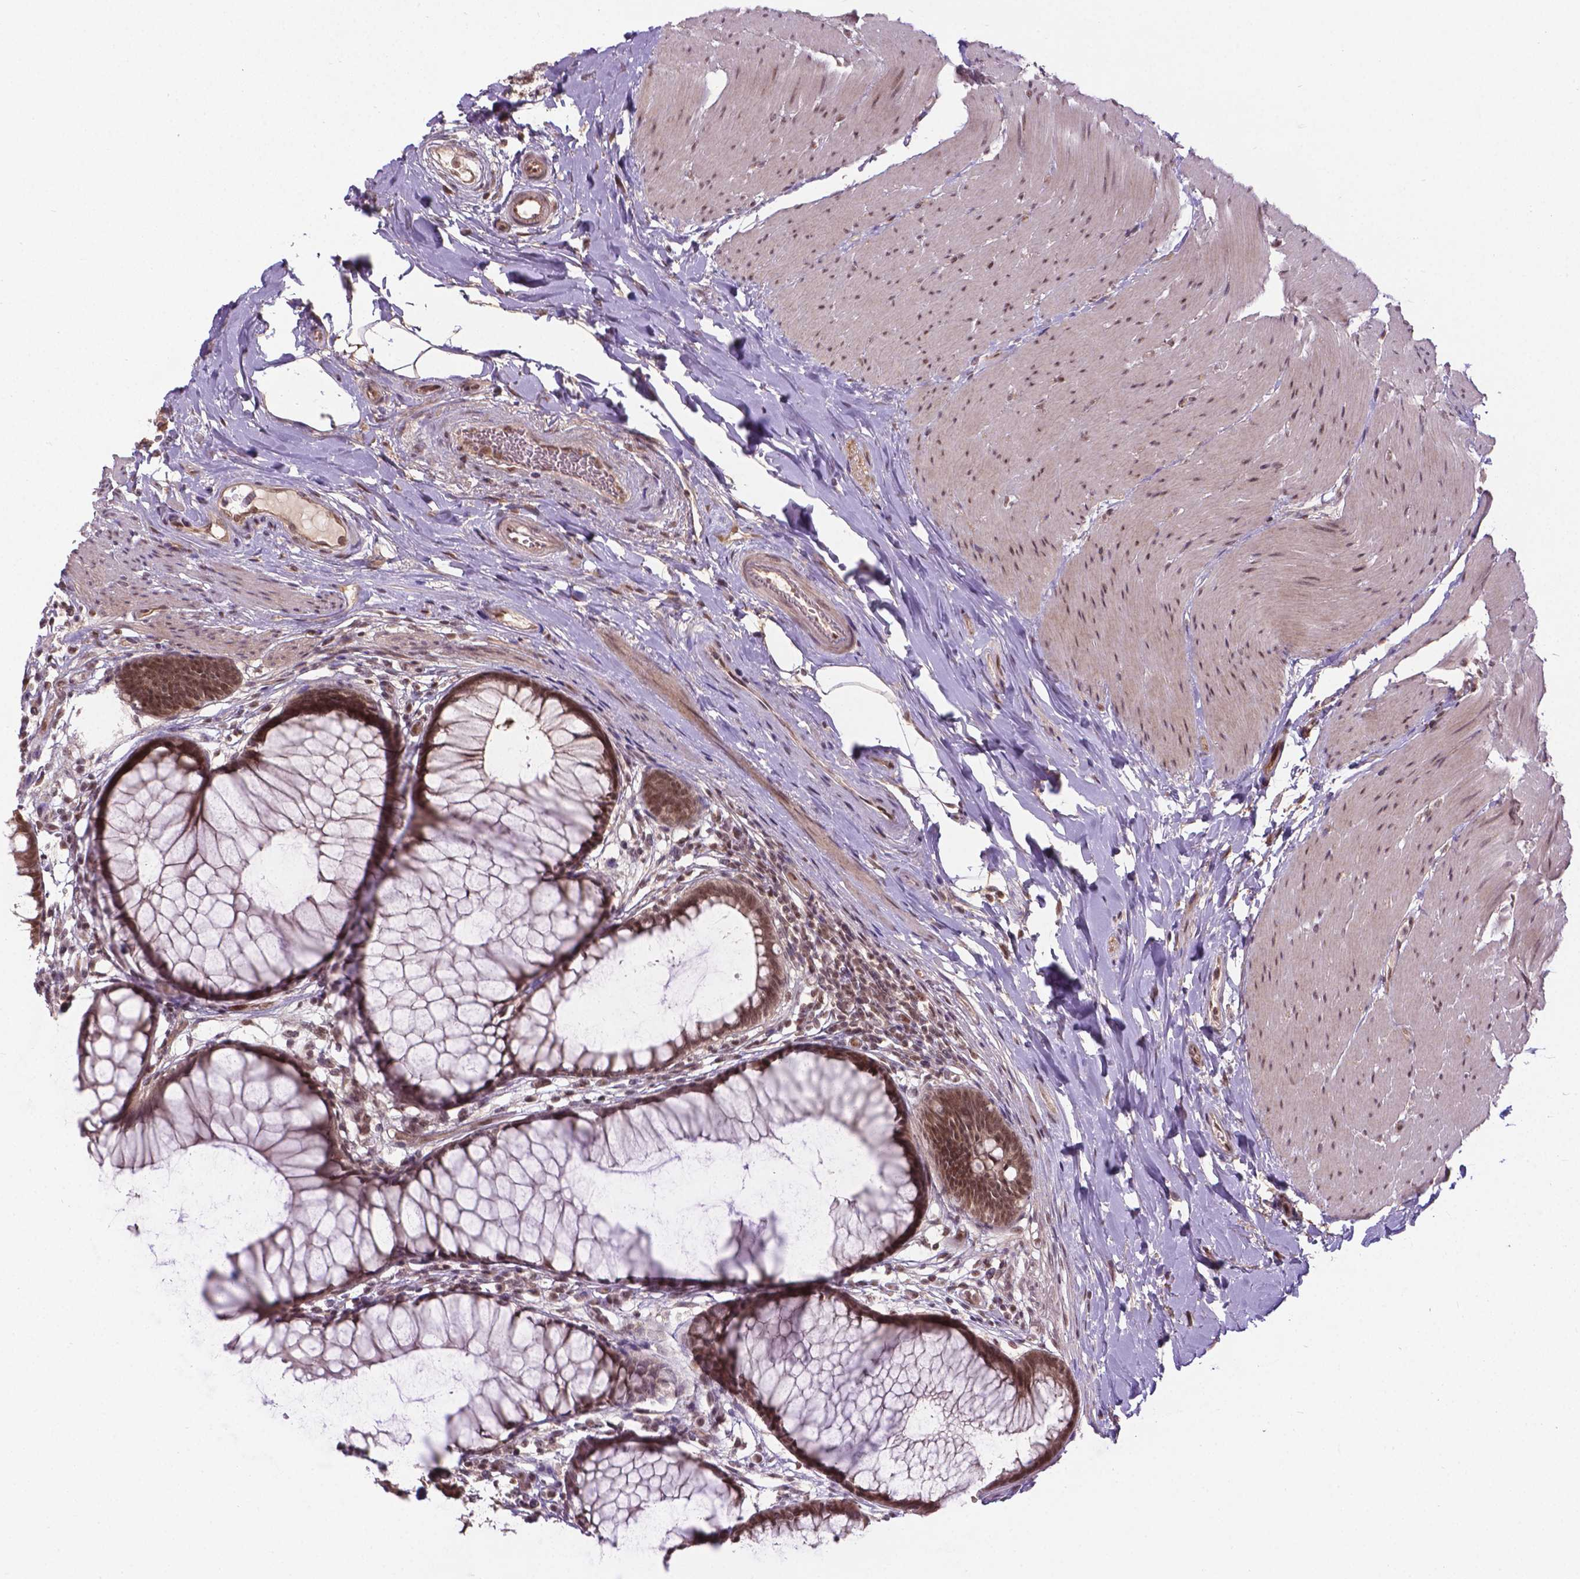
{"staining": {"intensity": "moderate", "quantity": ">75%", "location": "cytoplasmic/membranous,nuclear"}, "tissue": "rectum", "cell_type": "Glandular cells", "image_type": "normal", "snomed": [{"axis": "morphology", "description": "Normal tissue, NOS"}, {"axis": "topography", "description": "Smooth muscle"}, {"axis": "topography", "description": "Rectum"}], "caption": "Moderate cytoplasmic/membranous,nuclear expression is appreciated in approximately >75% of glandular cells in benign rectum.", "gene": "ANKRD54", "patient": {"sex": "male", "age": 53}}